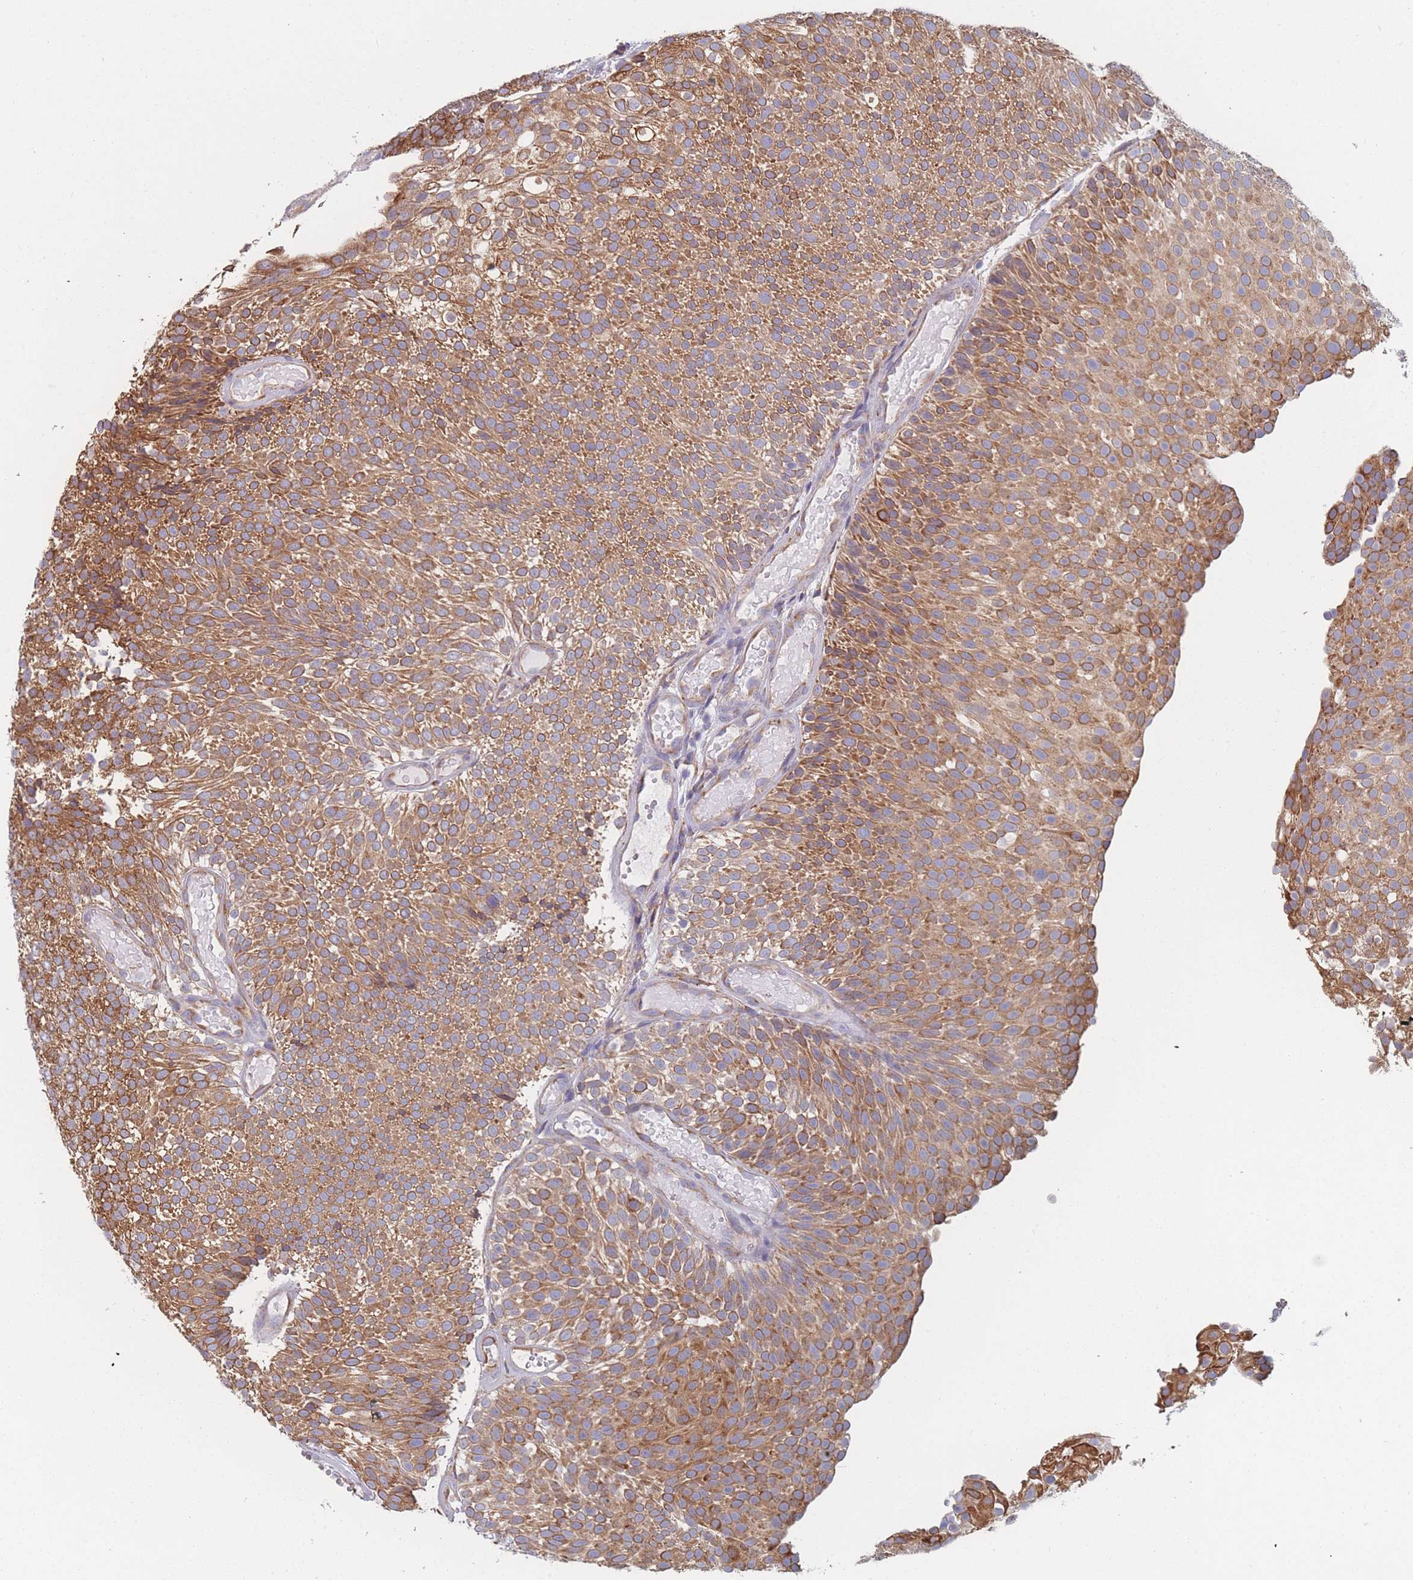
{"staining": {"intensity": "moderate", "quantity": ">75%", "location": "cytoplasmic/membranous"}, "tissue": "urothelial cancer", "cell_type": "Tumor cells", "image_type": "cancer", "snomed": [{"axis": "morphology", "description": "Urothelial carcinoma, Low grade"}, {"axis": "topography", "description": "Urinary bladder"}], "caption": "DAB (3,3'-diaminobenzidine) immunohistochemical staining of human low-grade urothelial carcinoma exhibits moderate cytoplasmic/membranous protein expression in about >75% of tumor cells. The staining was performed using DAB to visualize the protein expression in brown, while the nuclei were stained in blue with hematoxylin (Magnification: 20x).", "gene": "OR7C2", "patient": {"sex": "male", "age": 78}}